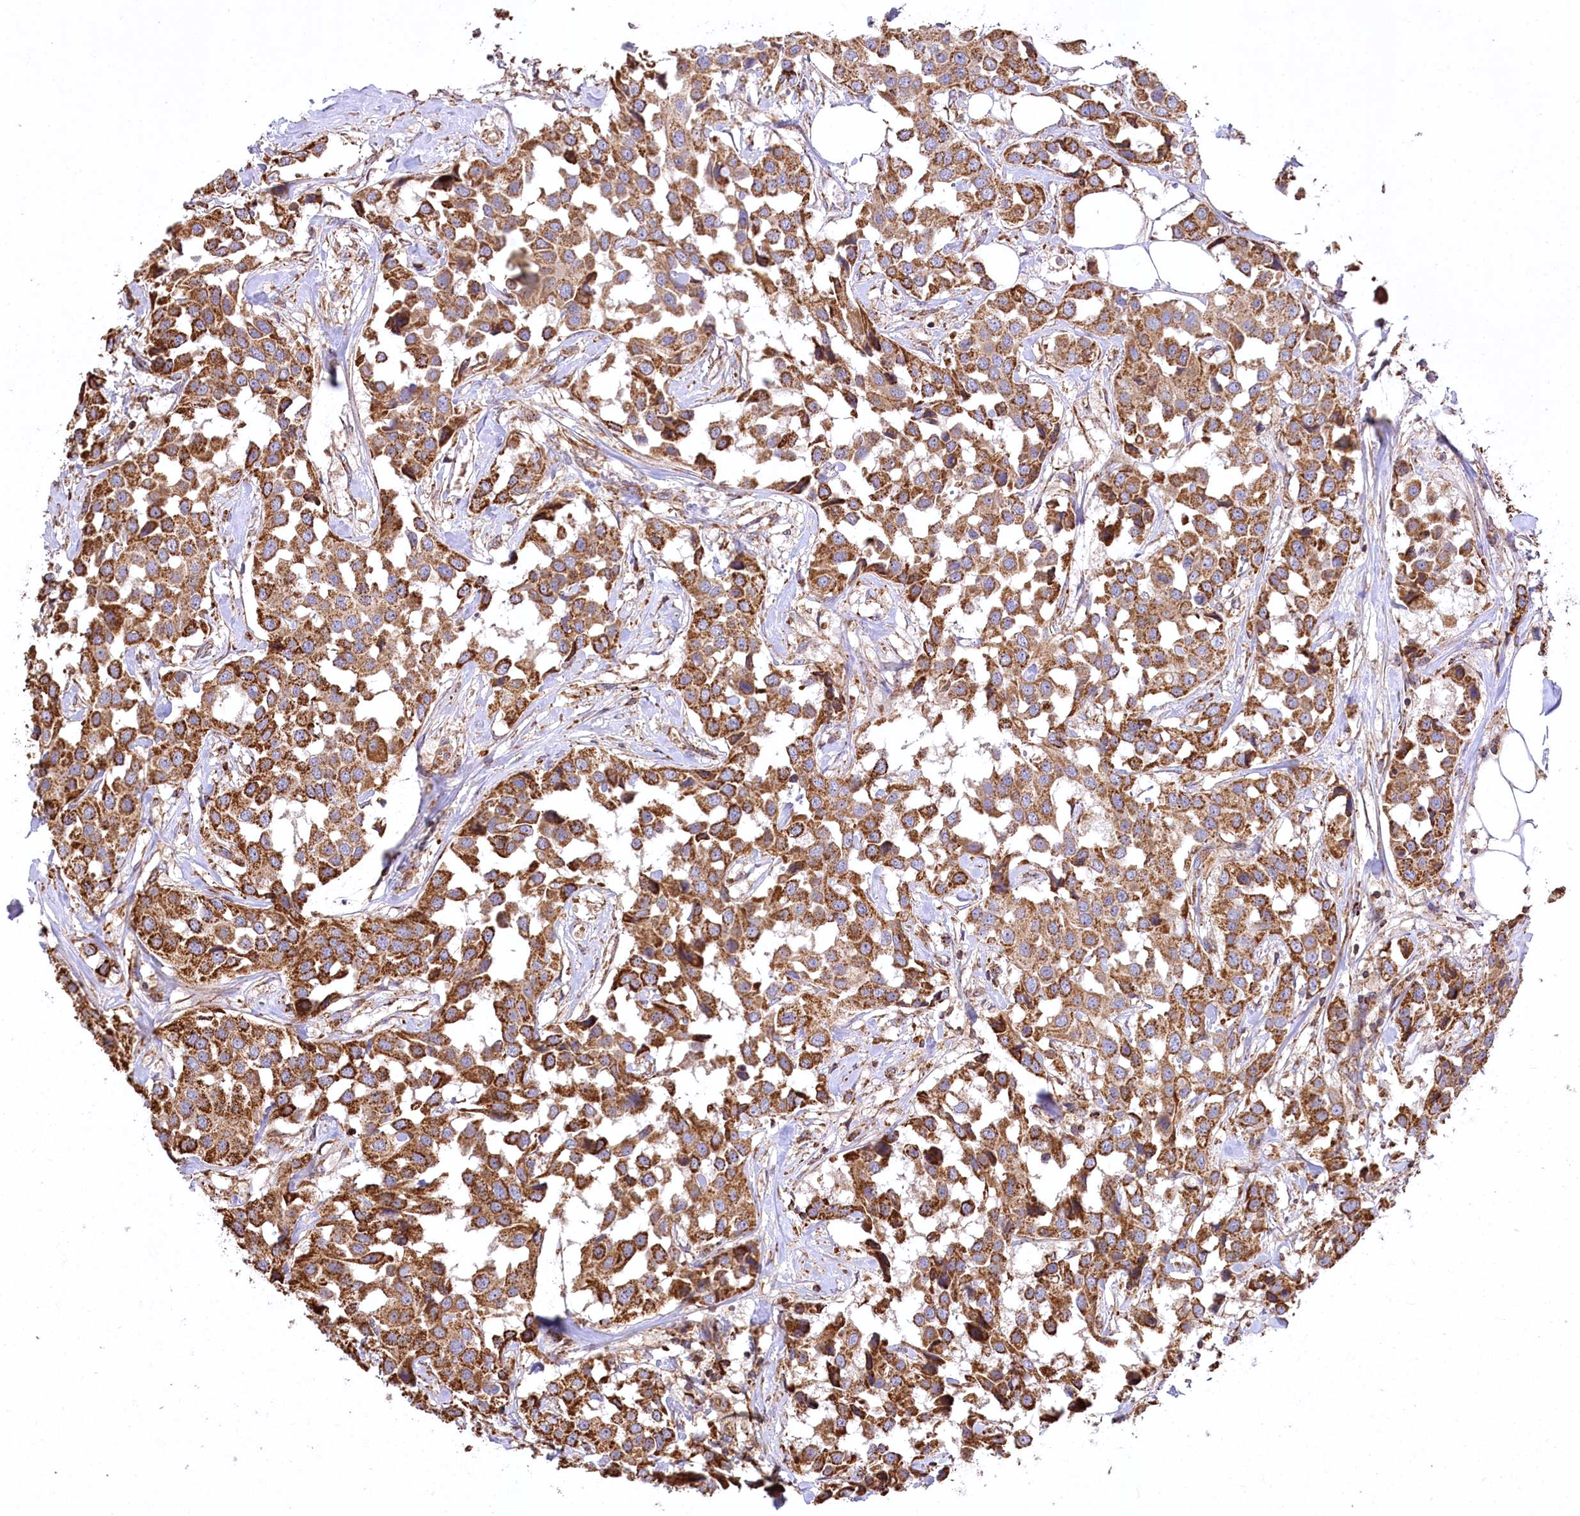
{"staining": {"intensity": "moderate", "quantity": ">75%", "location": "cytoplasmic/membranous"}, "tissue": "breast cancer", "cell_type": "Tumor cells", "image_type": "cancer", "snomed": [{"axis": "morphology", "description": "Duct carcinoma"}, {"axis": "topography", "description": "Breast"}], "caption": "This is an image of IHC staining of breast intraductal carcinoma, which shows moderate expression in the cytoplasmic/membranous of tumor cells.", "gene": "CARD19", "patient": {"sex": "female", "age": 80}}